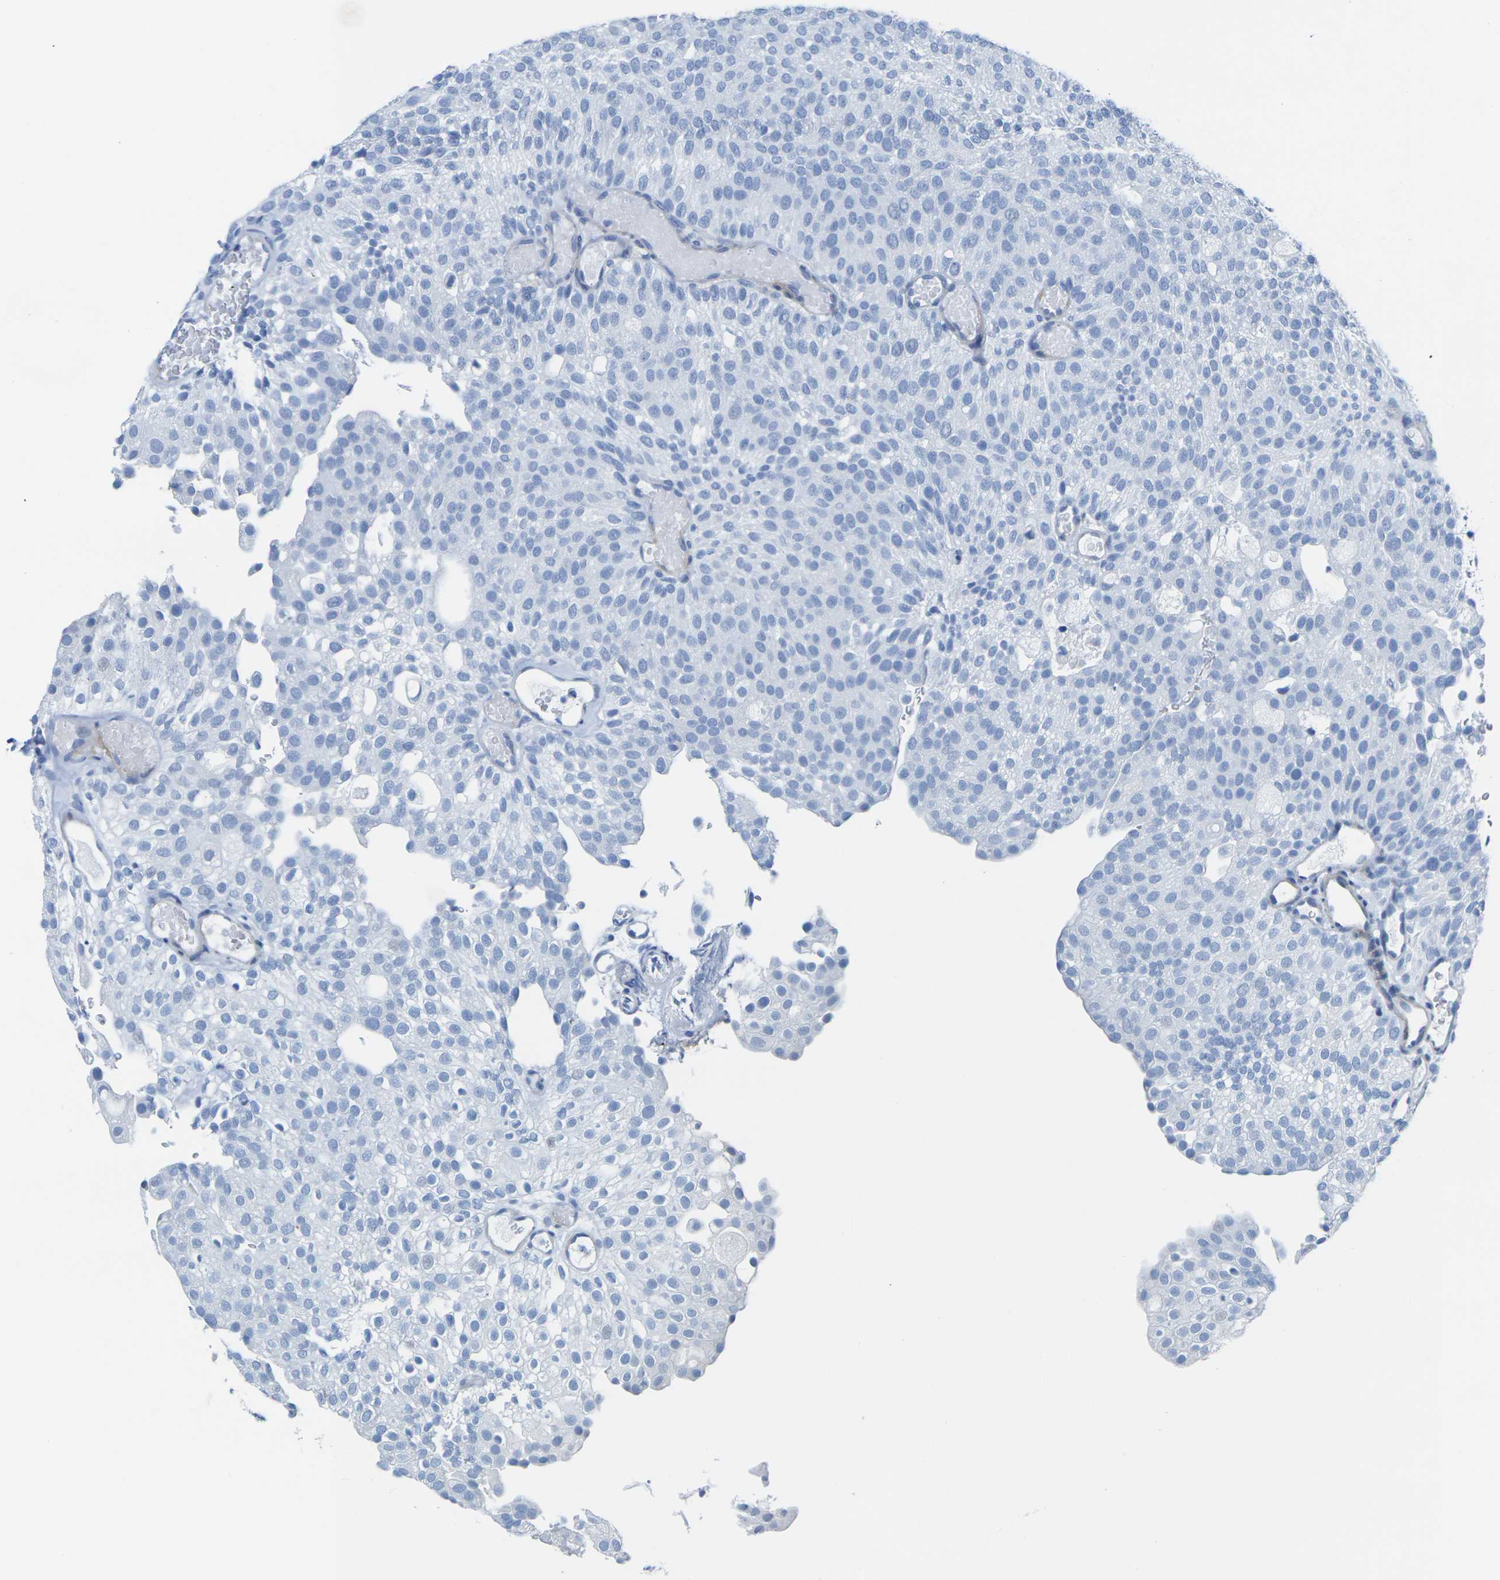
{"staining": {"intensity": "negative", "quantity": "none", "location": "none"}, "tissue": "urothelial cancer", "cell_type": "Tumor cells", "image_type": "cancer", "snomed": [{"axis": "morphology", "description": "Urothelial carcinoma, Low grade"}, {"axis": "topography", "description": "Urinary bladder"}], "caption": "Human low-grade urothelial carcinoma stained for a protein using immunohistochemistry shows no expression in tumor cells.", "gene": "CNN1", "patient": {"sex": "male", "age": 78}}